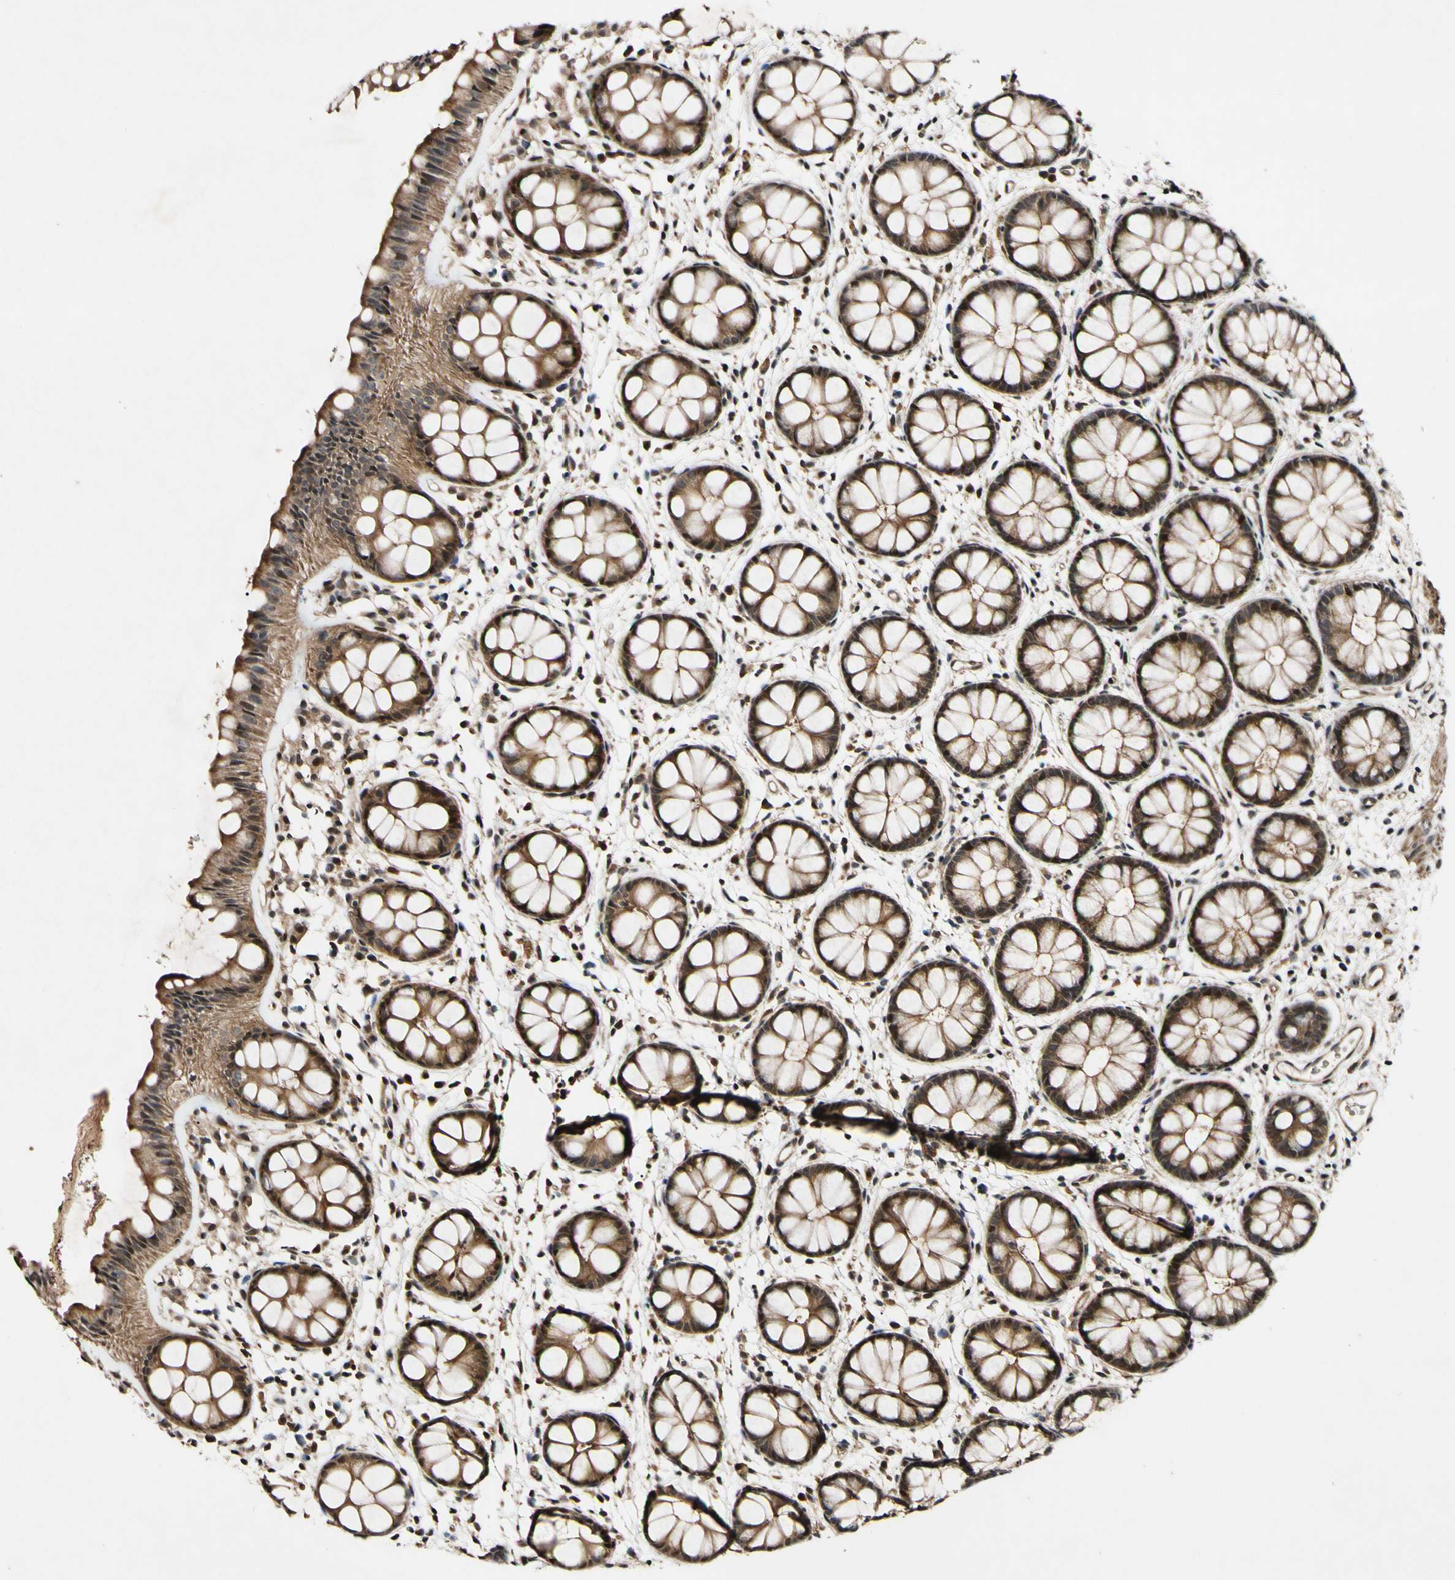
{"staining": {"intensity": "moderate", "quantity": ">75%", "location": "cytoplasmic/membranous,nuclear"}, "tissue": "rectum", "cell_type": "Glandular cells", "image_type": "normal", "snomed": [{"axis": "morphology", "description": "Normal tissue, NOS"}, {"axis": "topography", "description": "Rectum"}], "caption": "Brown immunohistochemical staining in benign human rectum reveals moderate cytoplasmic/membranous,nuclear positivity in about >75% of glandular cells. The staining was performed using DAB (3,3'-diaminobenzidine) to visualize the protein expression in brown, while the nuclei were stained in blue with hematoxylin (Magnification: 20x).", "gene": "CSNK1E", "patient": {"sex": "female", "age": 66}}